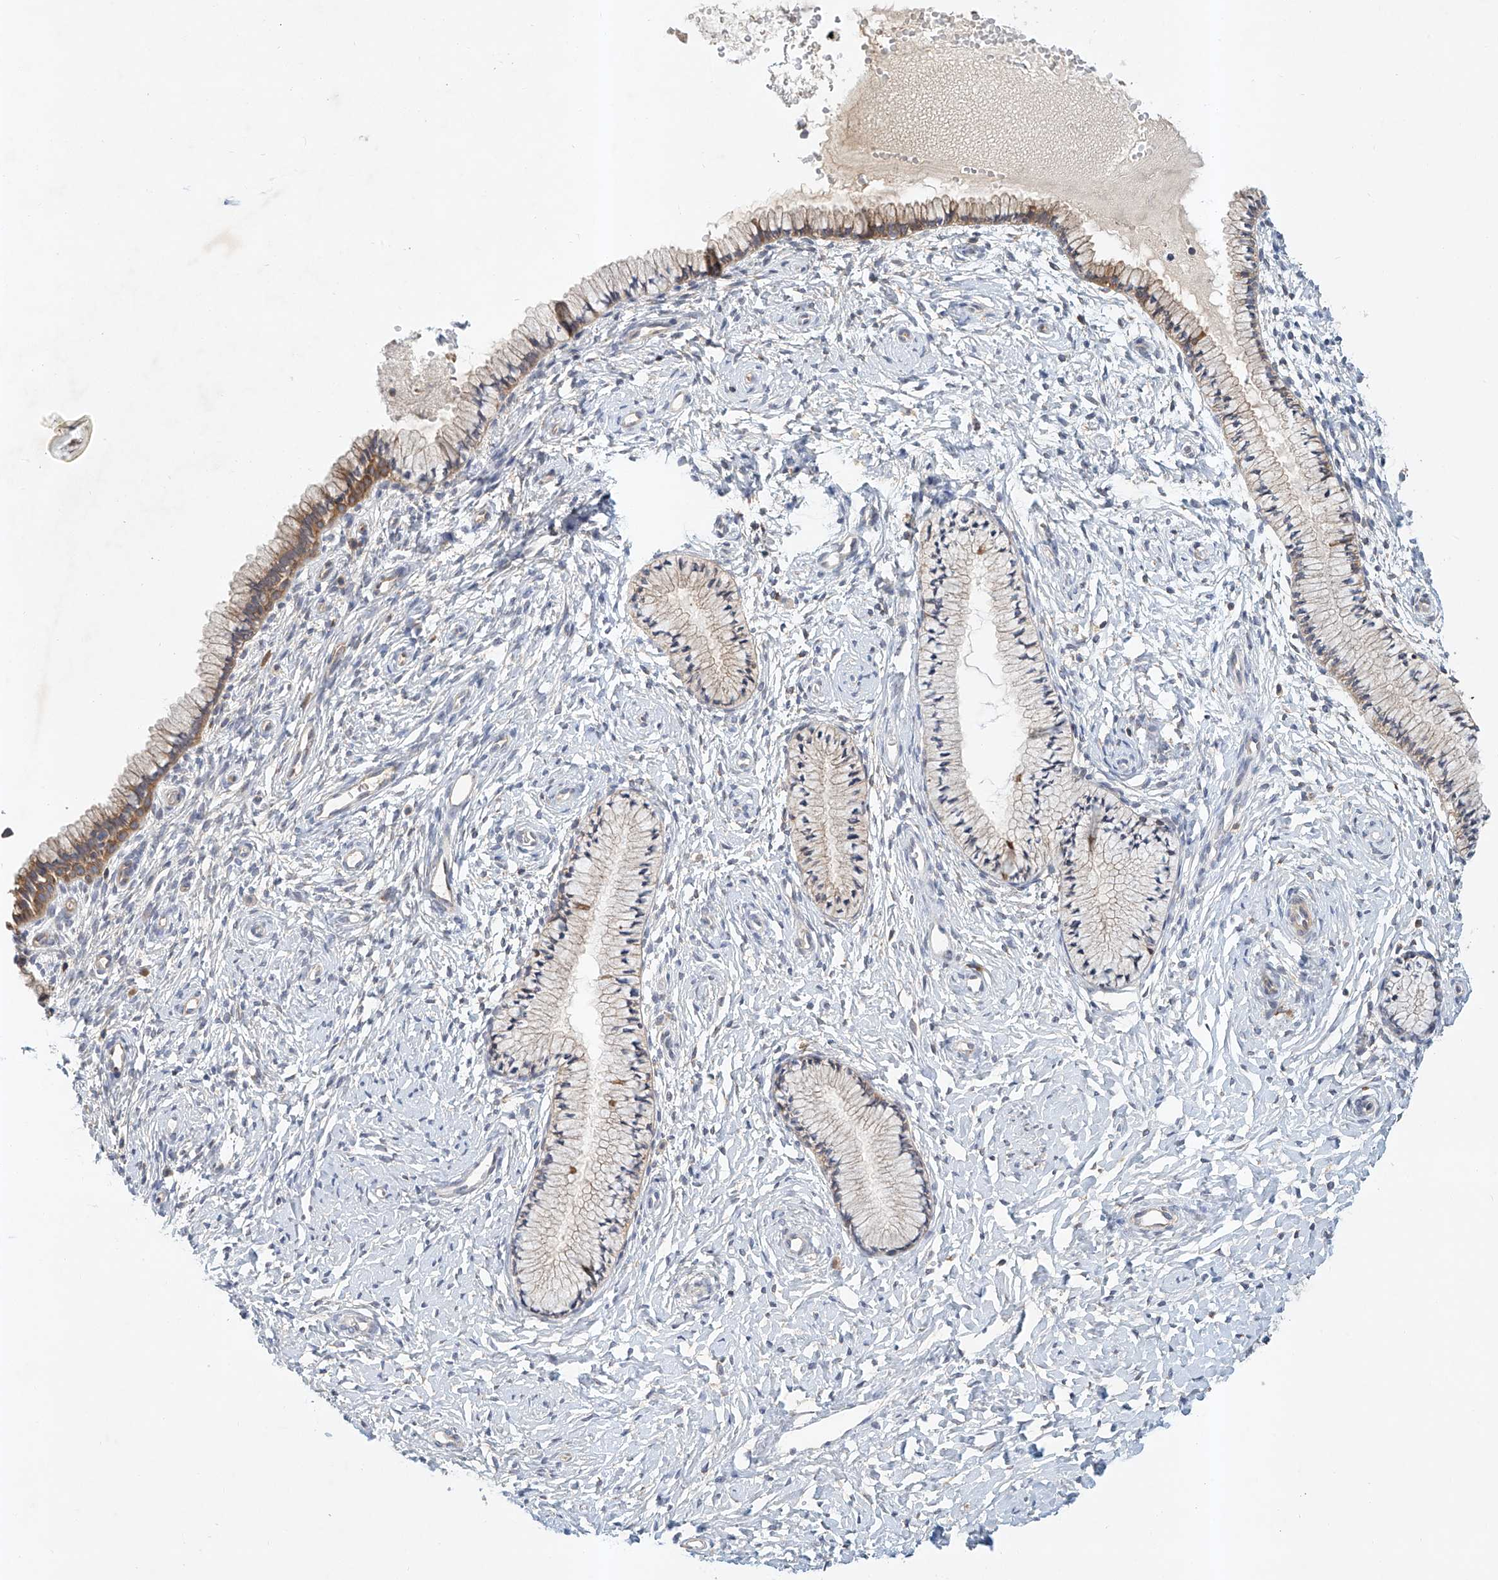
{"staining": {"intensity": "moderate", "quantity": "<25%", "location": "cytoplasmic/membranous"}, "tissue": "cervix", "cell_type": "Glandular cells", "image_type": "normal", "snomed": [{"axis": "morphology", "description": "Normal tissue, NOS"}, {"axis": "topography", "description": "Cervix"}], "caption": "Cervix stained with immunohistochemistry displays moderate cytoplasmic/membranous positivity in approximately <25% of glandular cells. (Stains: DAB (3,3'-diaminobenzidine) in brown, nuclei in blue, Microscopy: brightfield microscopy at high magnification).", "gene": "CARMIL1", "patient": {"sex": "female", "age": 33}}